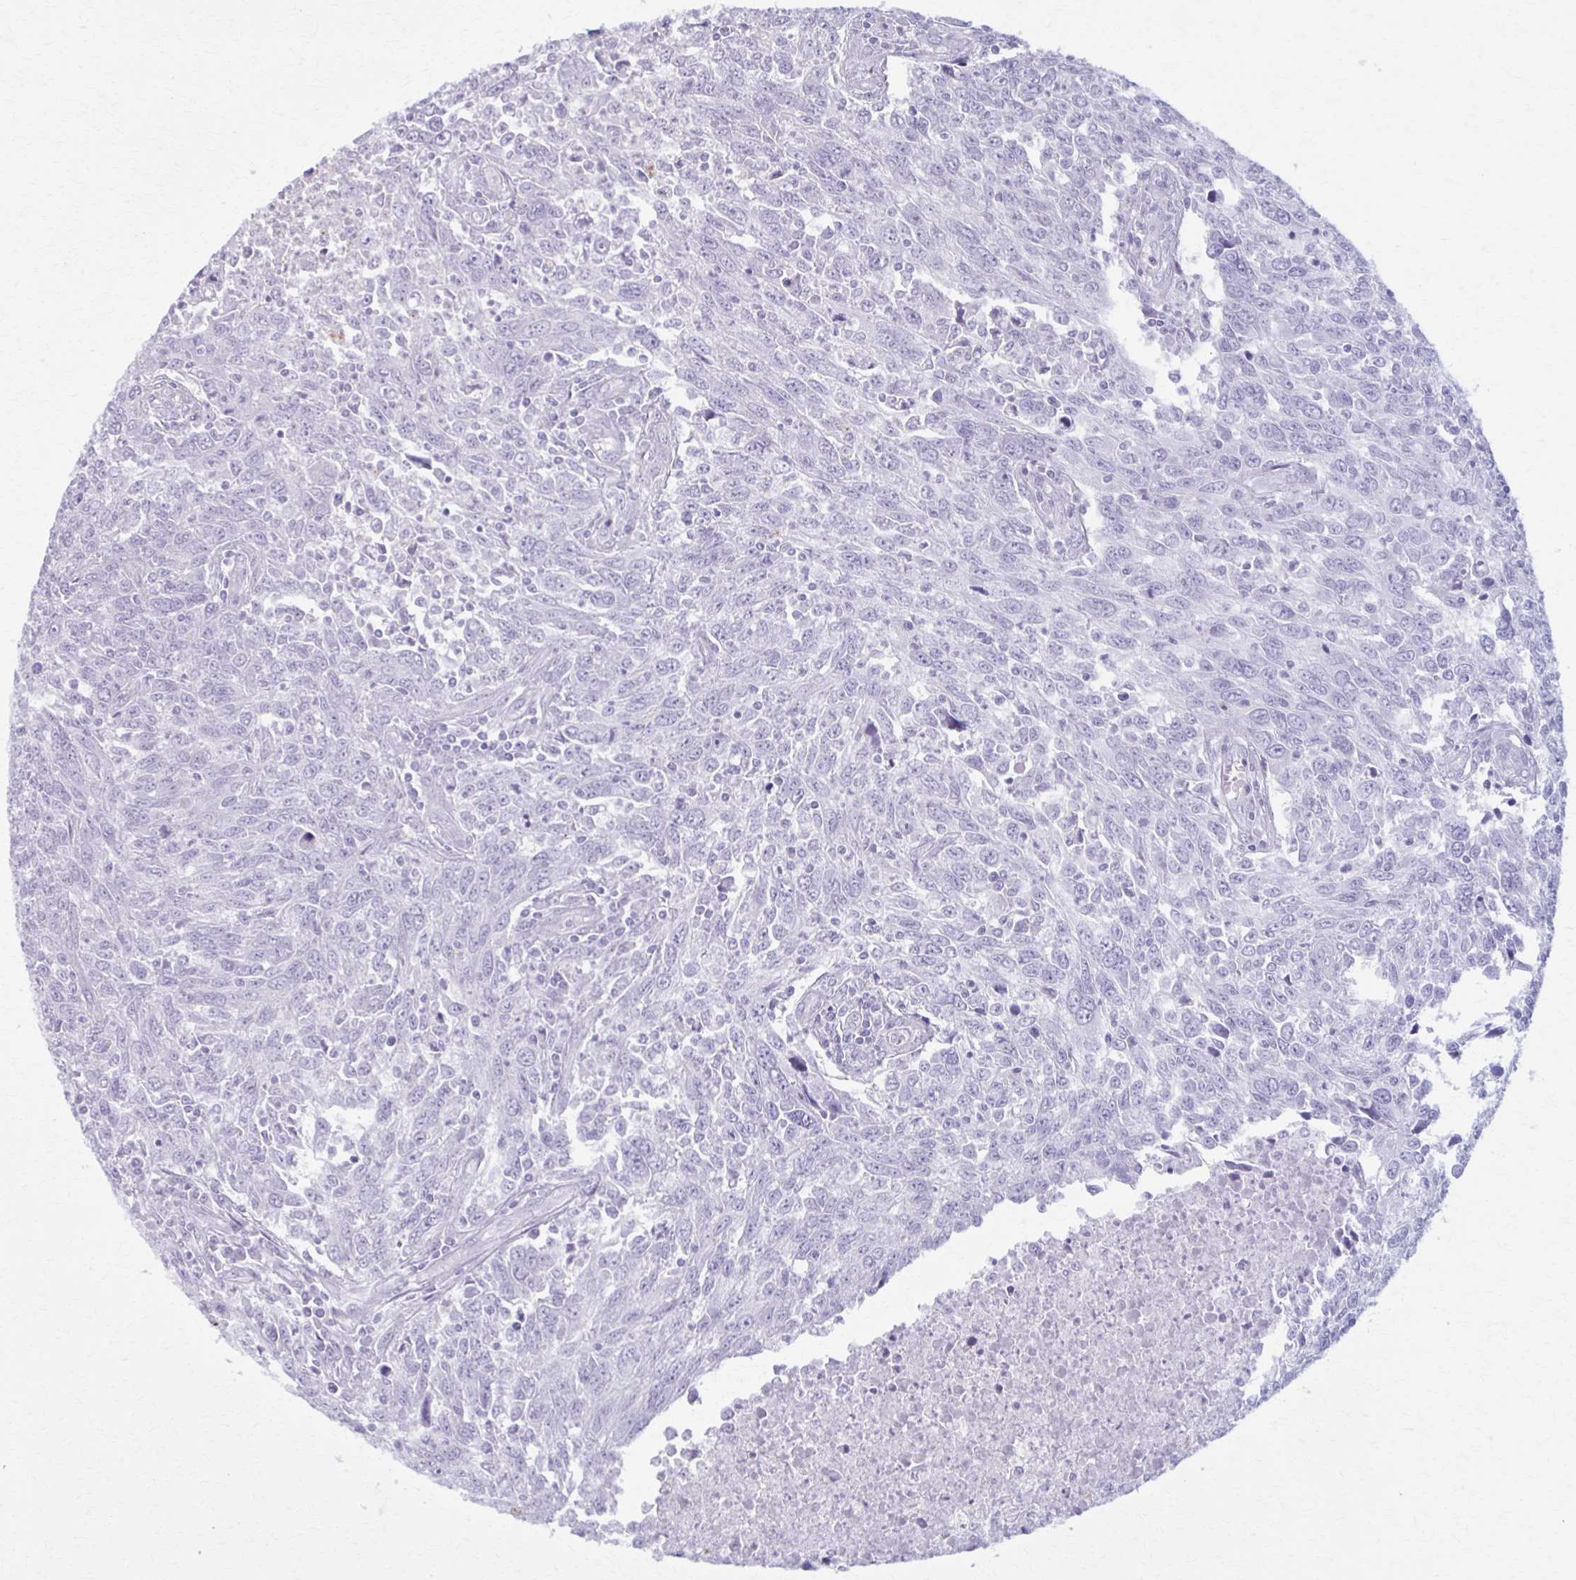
{"staining": {"intensity": "negative", "quantity": "none", "location": "none"}, "tissue": "breast cancer", "cell_type": "Tumor cells", "image_type": "cancer", "snomed": [{"axis": "morphology", "description": "Duct carcinoma"}, {"axis": "topography", "description": "Breast"}], "caption": "IHC micrograph of neoplastic tissue: breast invasive ductal carcinoma stained with DAB (3,3'-diaminobenzidine) reveals no significant protein positivity in tumor cells.", "gene": "NUMBL", "patient": {"sex": "female", "age": 50}}